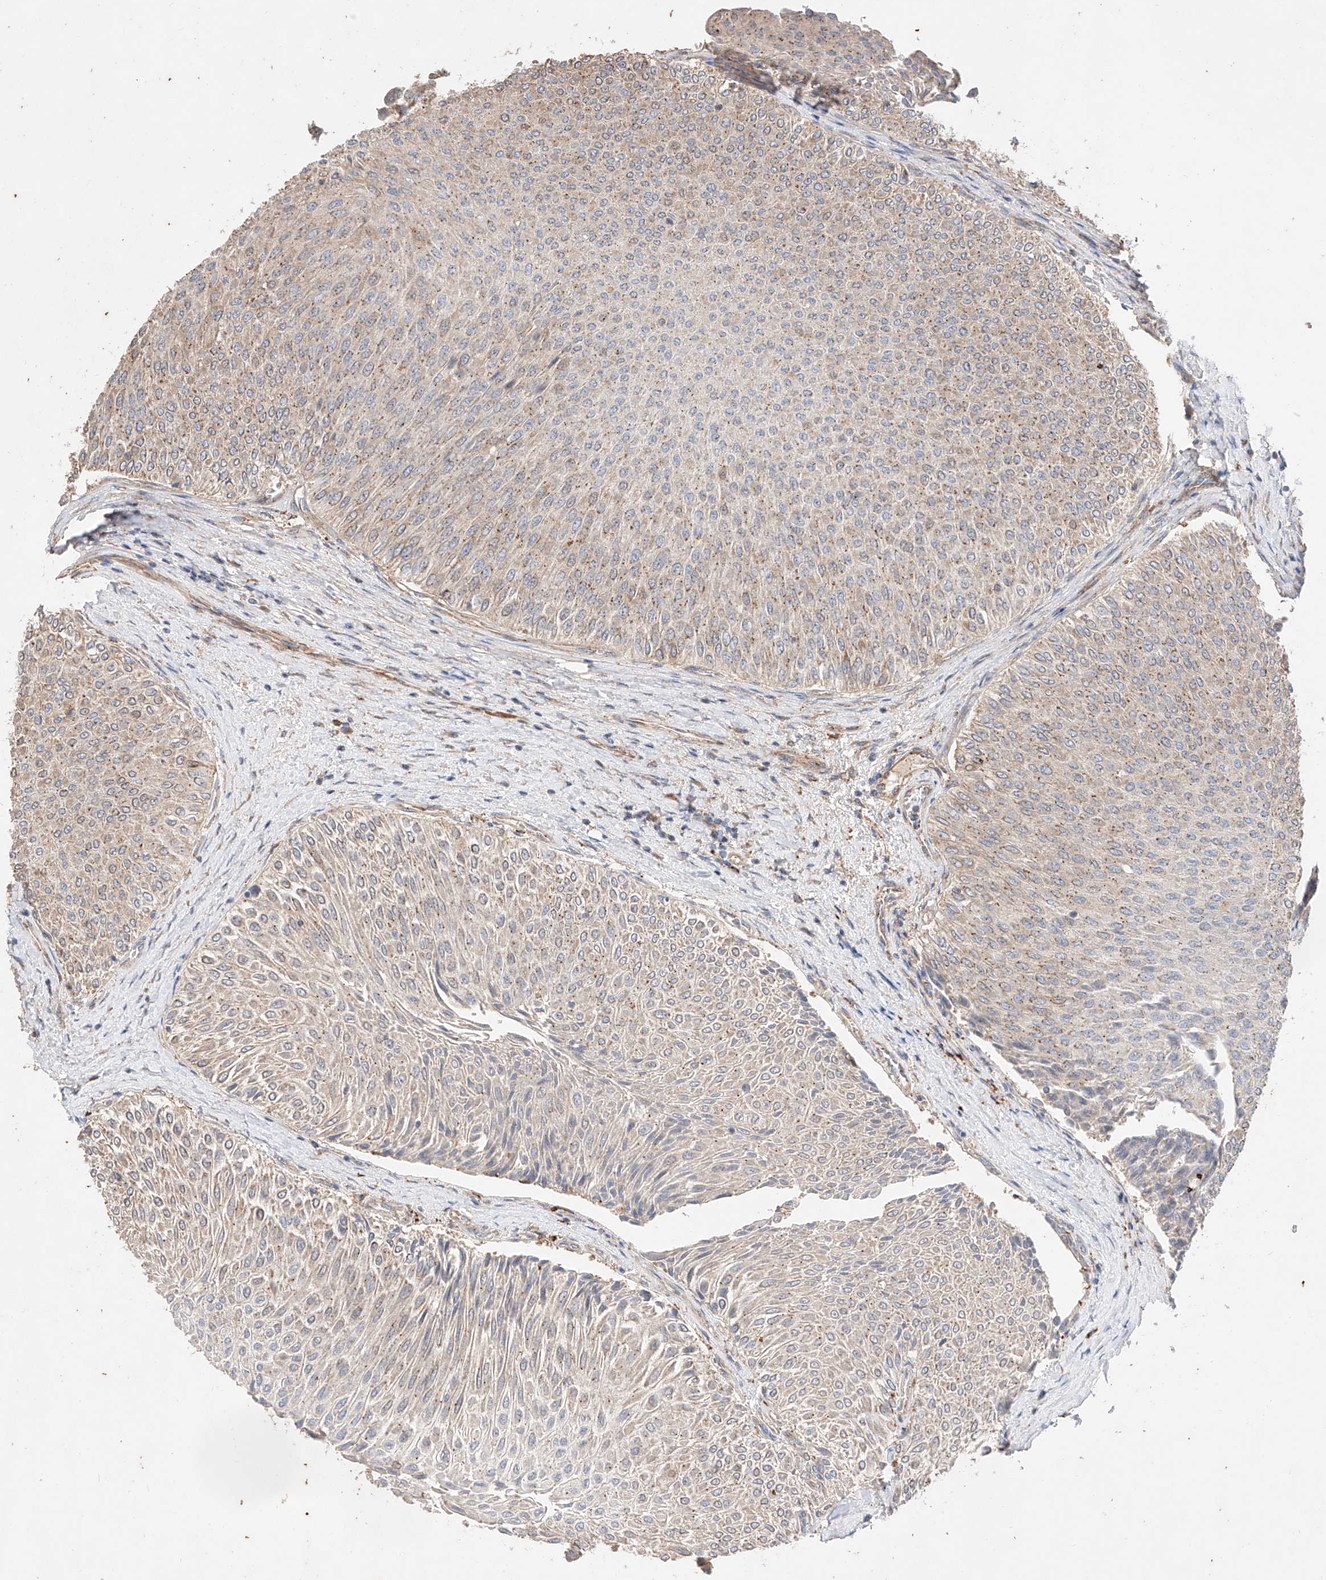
{"staining": {"intensity": "moderate", "quantity": "25%-75%", "location": "cytoplasmic/membranous"}, "tissue": "urothelial cancer", "cell_type": "Tumor cells", "image_type": "cancer", "snomed": [{"axis": "morphology", "description": "Urothelial carcinoma, Low grade"}, {"axis": "topography", "description": "Urinary bladder"}], "caption": "An IHC micrograph of tumor tissue is shown. Protein staining in brown highlights moderate cytoplasmic/membranous positivity in urothelial cancer within tumor cells.", "gene": "MOSPD1", "patient": {"sex": "male", "age": 78}}